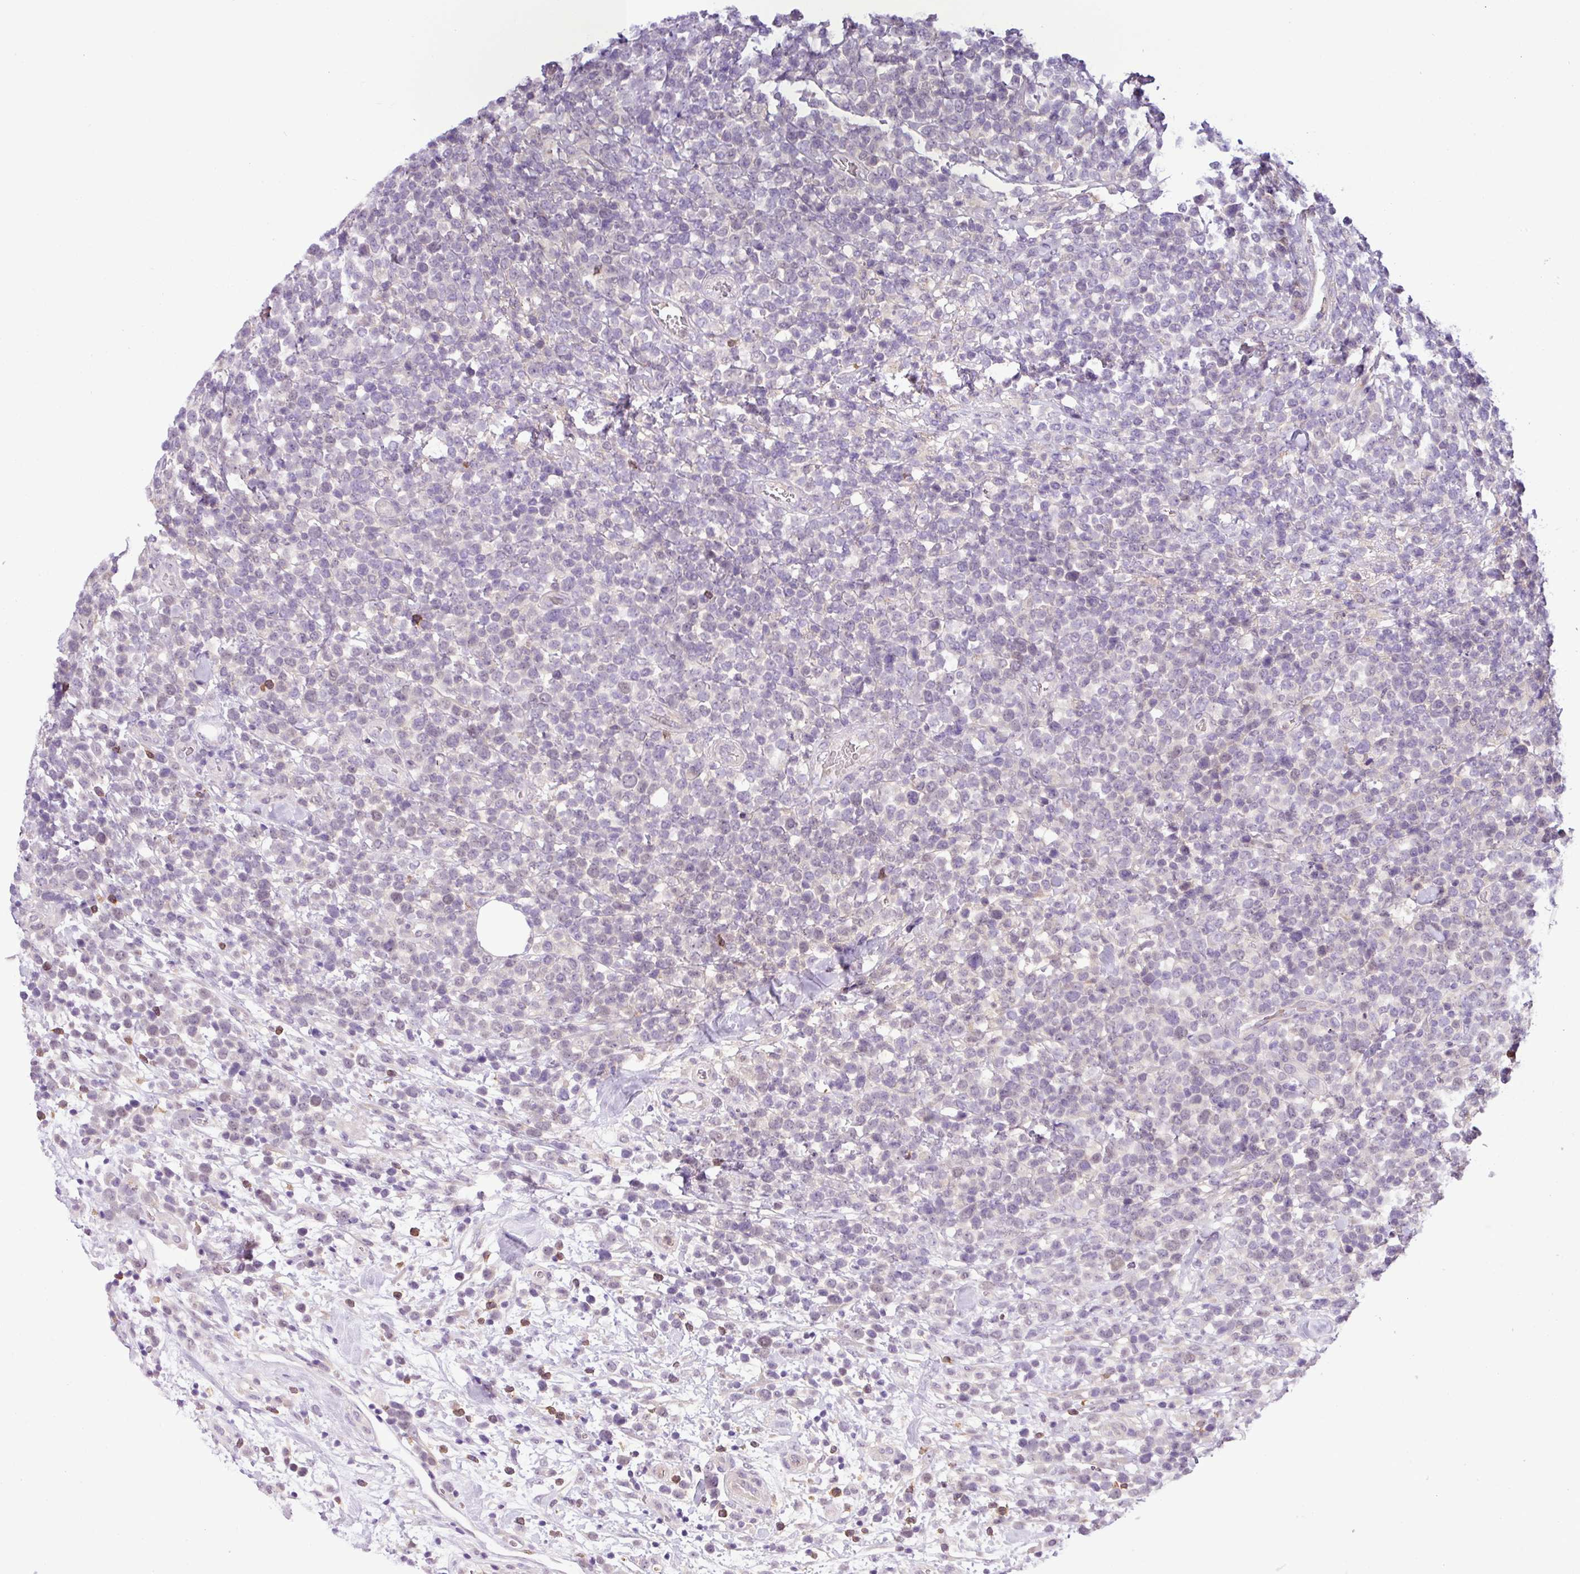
{"staining": {"intensity": "negative", "quantity": "none", "location": "none"}, "tissue": "lymphoma", "cell_type": "Tumor cells", "image_type": "cancer", "snomed": [{"axis": "morphology", "description": "Malignant lymphoma, non-Hodgkin's type, High grade"}, {"axis": "topography", "description": "Soft tissue"}], "caption": "Immunohistochemistry (IHC) of lymphoma shows no expression in tumor cells. (DAB immunohistochemistry (IHC) visualized using brightfield microscopy, high magnification).", "gene": "TONSL", "patient": {"sex": "female", "age": 56}}